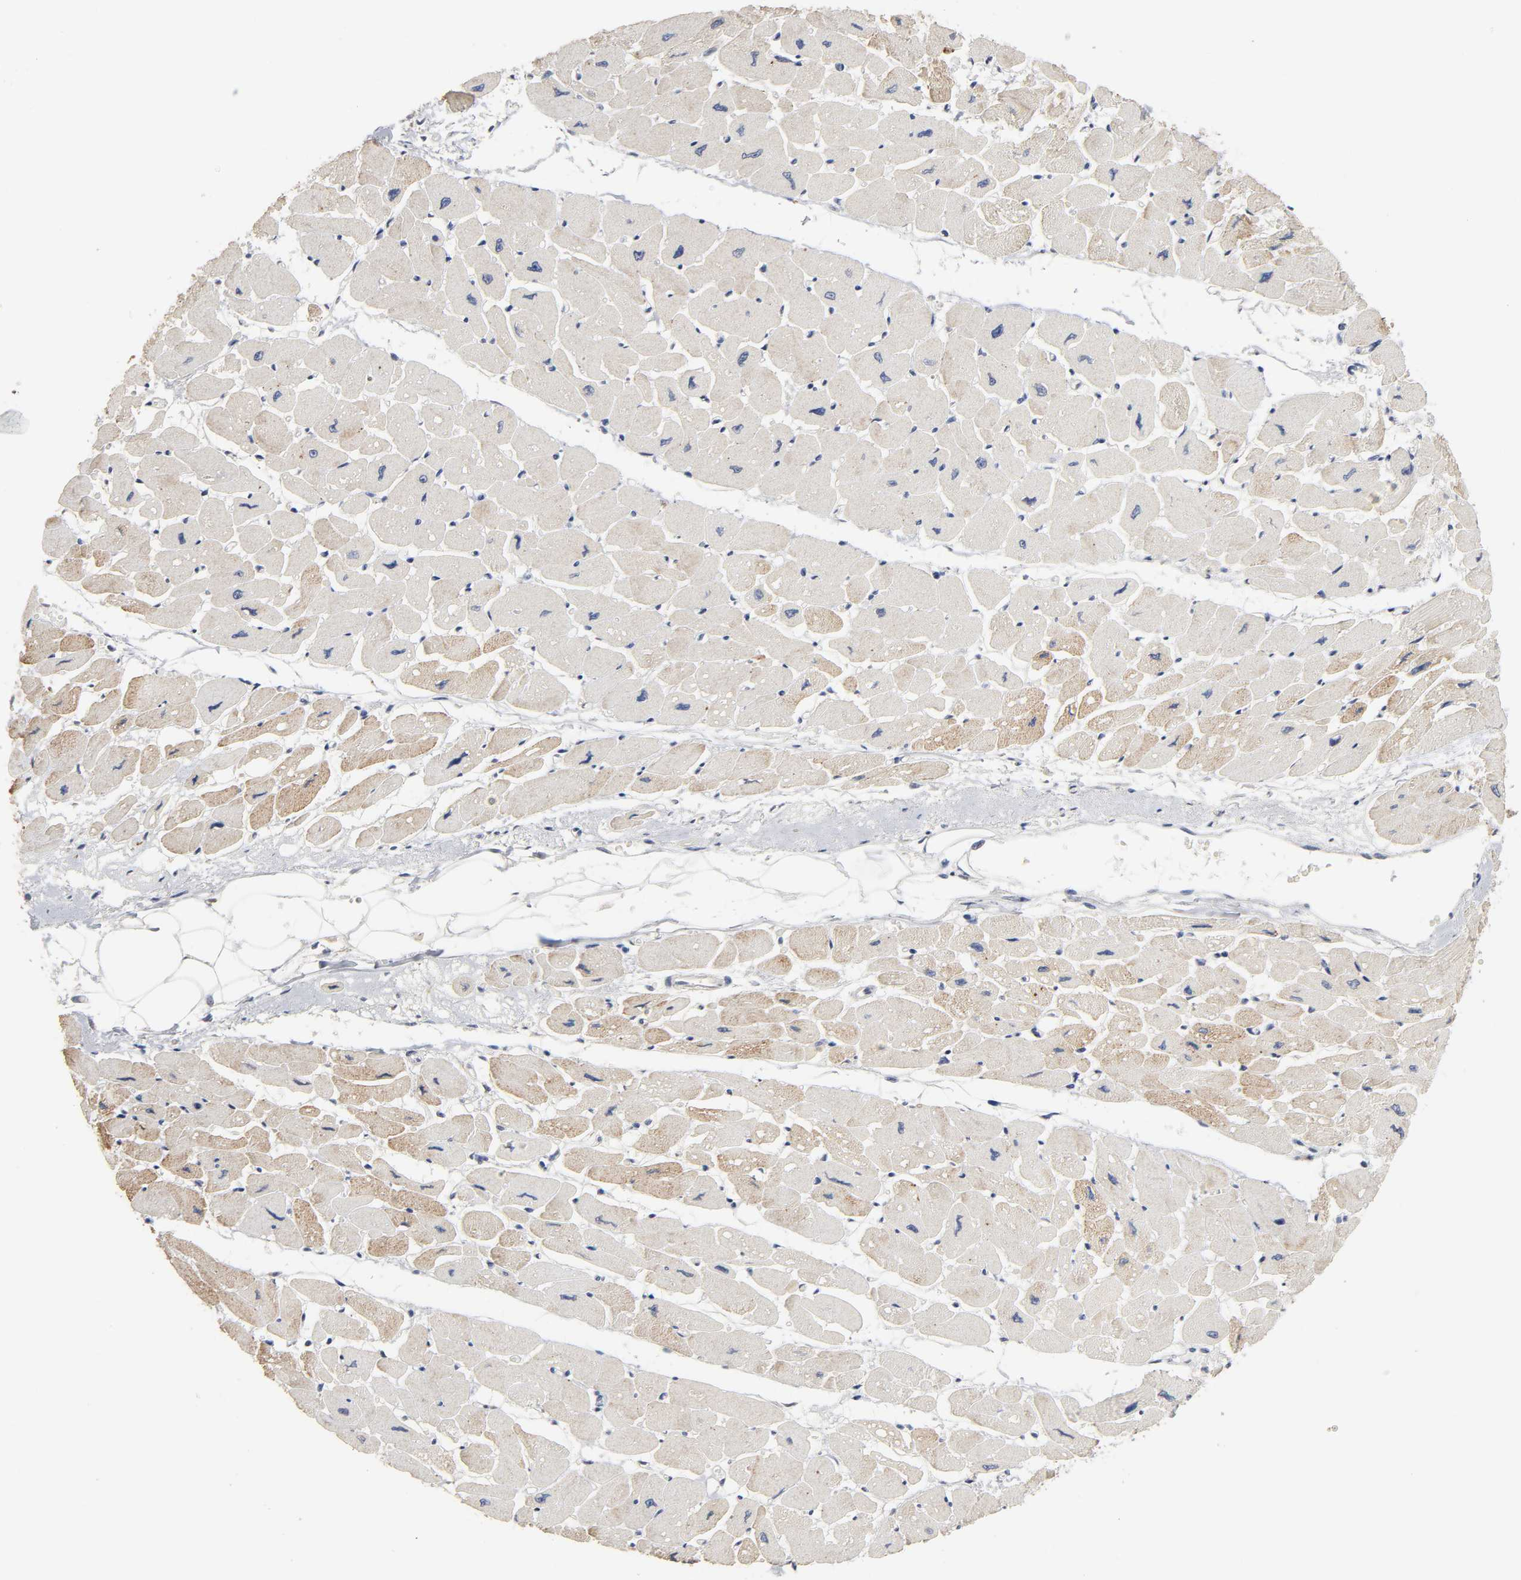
{"staining": {"intensity": "moderate", "quantity": ">75%", "location": "cytoplasmic/membranous"}, "tissue": "heart muscle", "cell_type": "Cardiomyocytes", "image_type": "normal", "snomed": [{"axis": "morphology", "description": "Normal tissue, NOS"}, {"axis": "topography", "description": "Heart"}], "caption": "Unremarkable heart muscle reveals moderate cytoplasmic/membranous staining in approximately >75% of cardiomyocytes.", "gene": "HDLBP", "patient": {"sex": "female", "age": 54}}